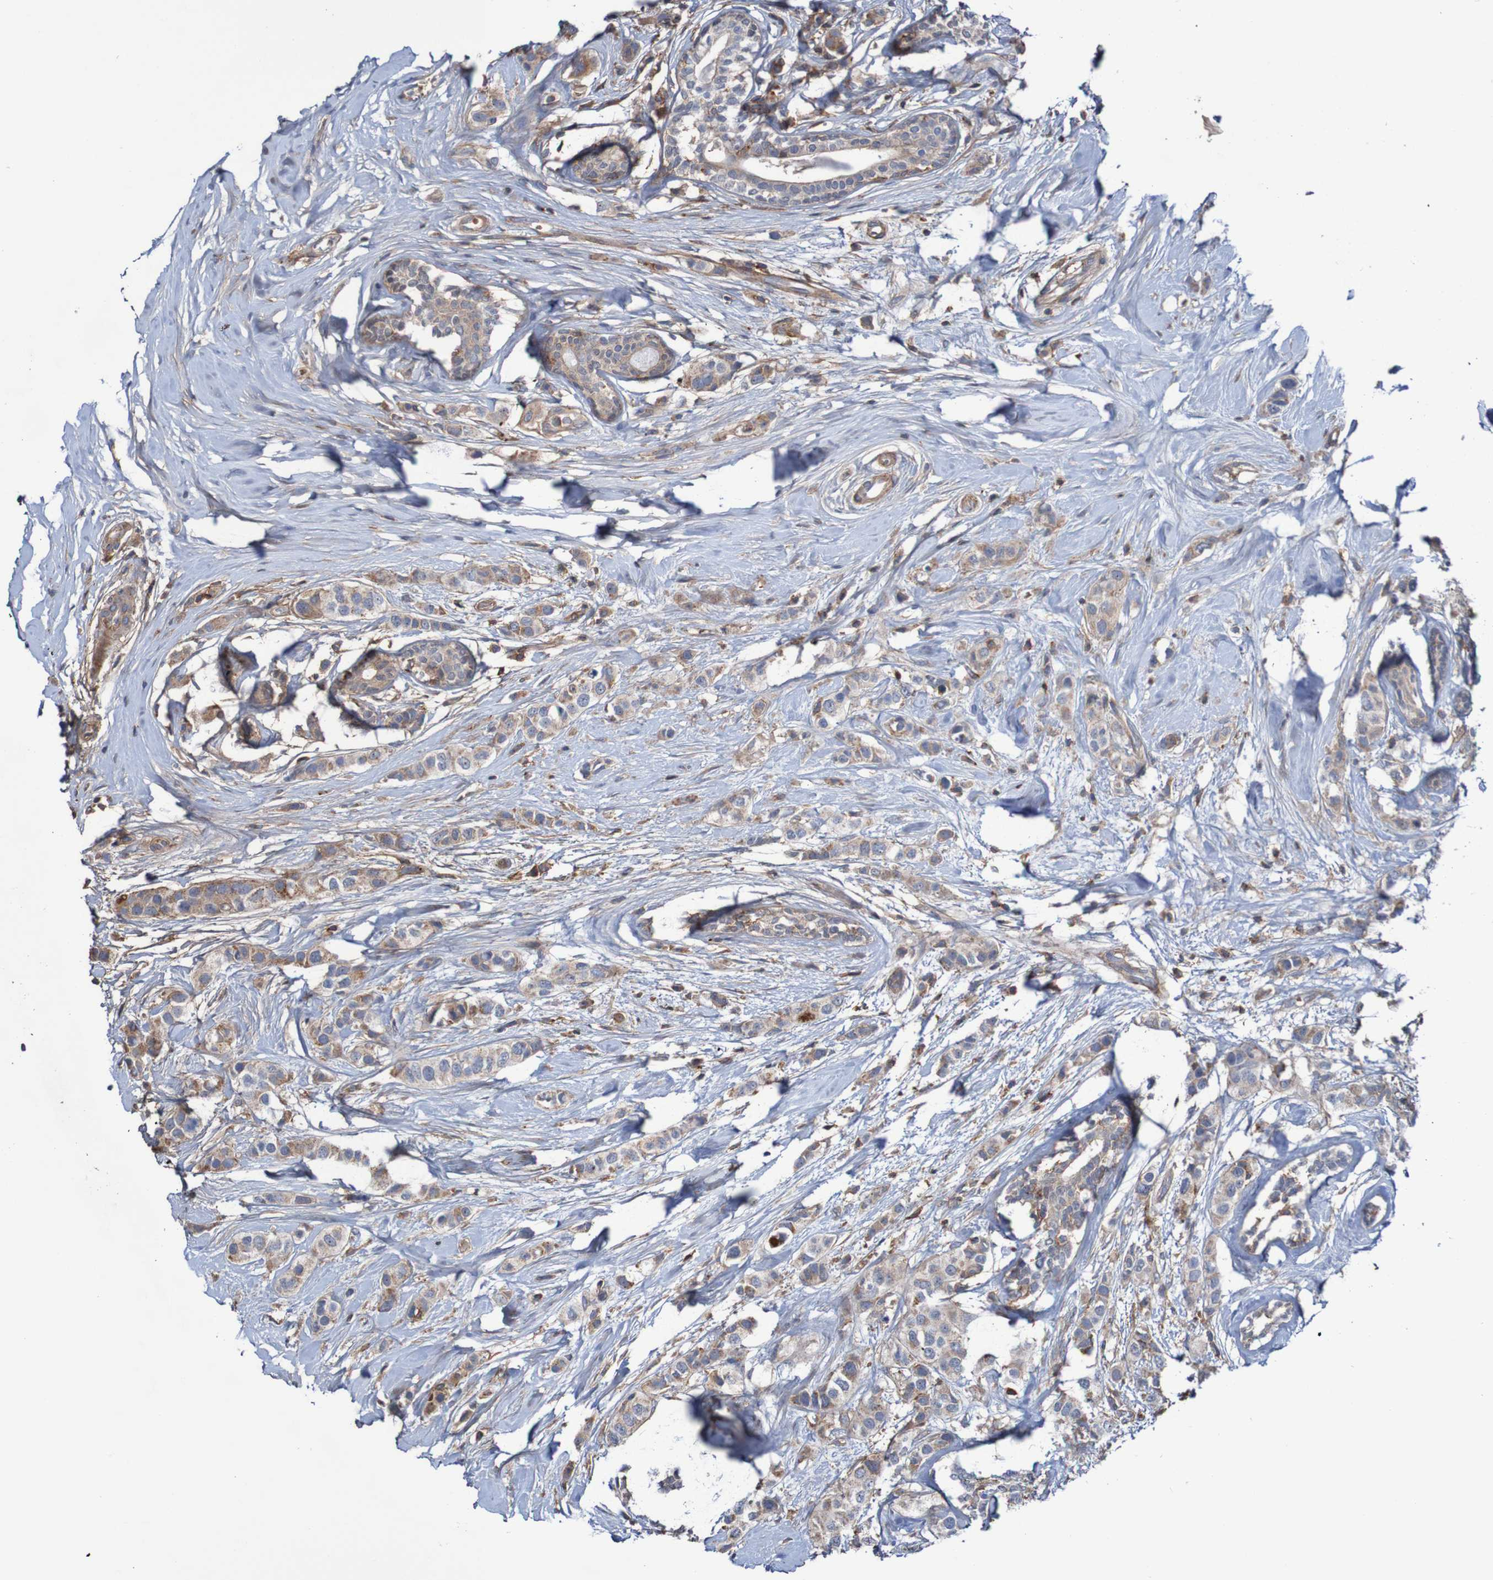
{"staining": {"intensity": "weak", "quantity": ">75%", "location": "cytoplasmic/membranous"}, "tissue": "breast cancer", "cell_type": "Tumor cells", "image_type": "cancer", "snomed": [{"axis": "morphology", "description": "Normal tissue, NOS"}, {"axis": "morphology", "description": "Duct carcinoma"}, {"axis": "topography", "description": "Breast"}], "caption": "A brown stain highlights weak cytoplasmic/membranous expression of a protein in human breast infiltrating ductal carcinoma tumor cells.", "gene": "PDGFB", "patient": {"sex": "female", "age": 50}}